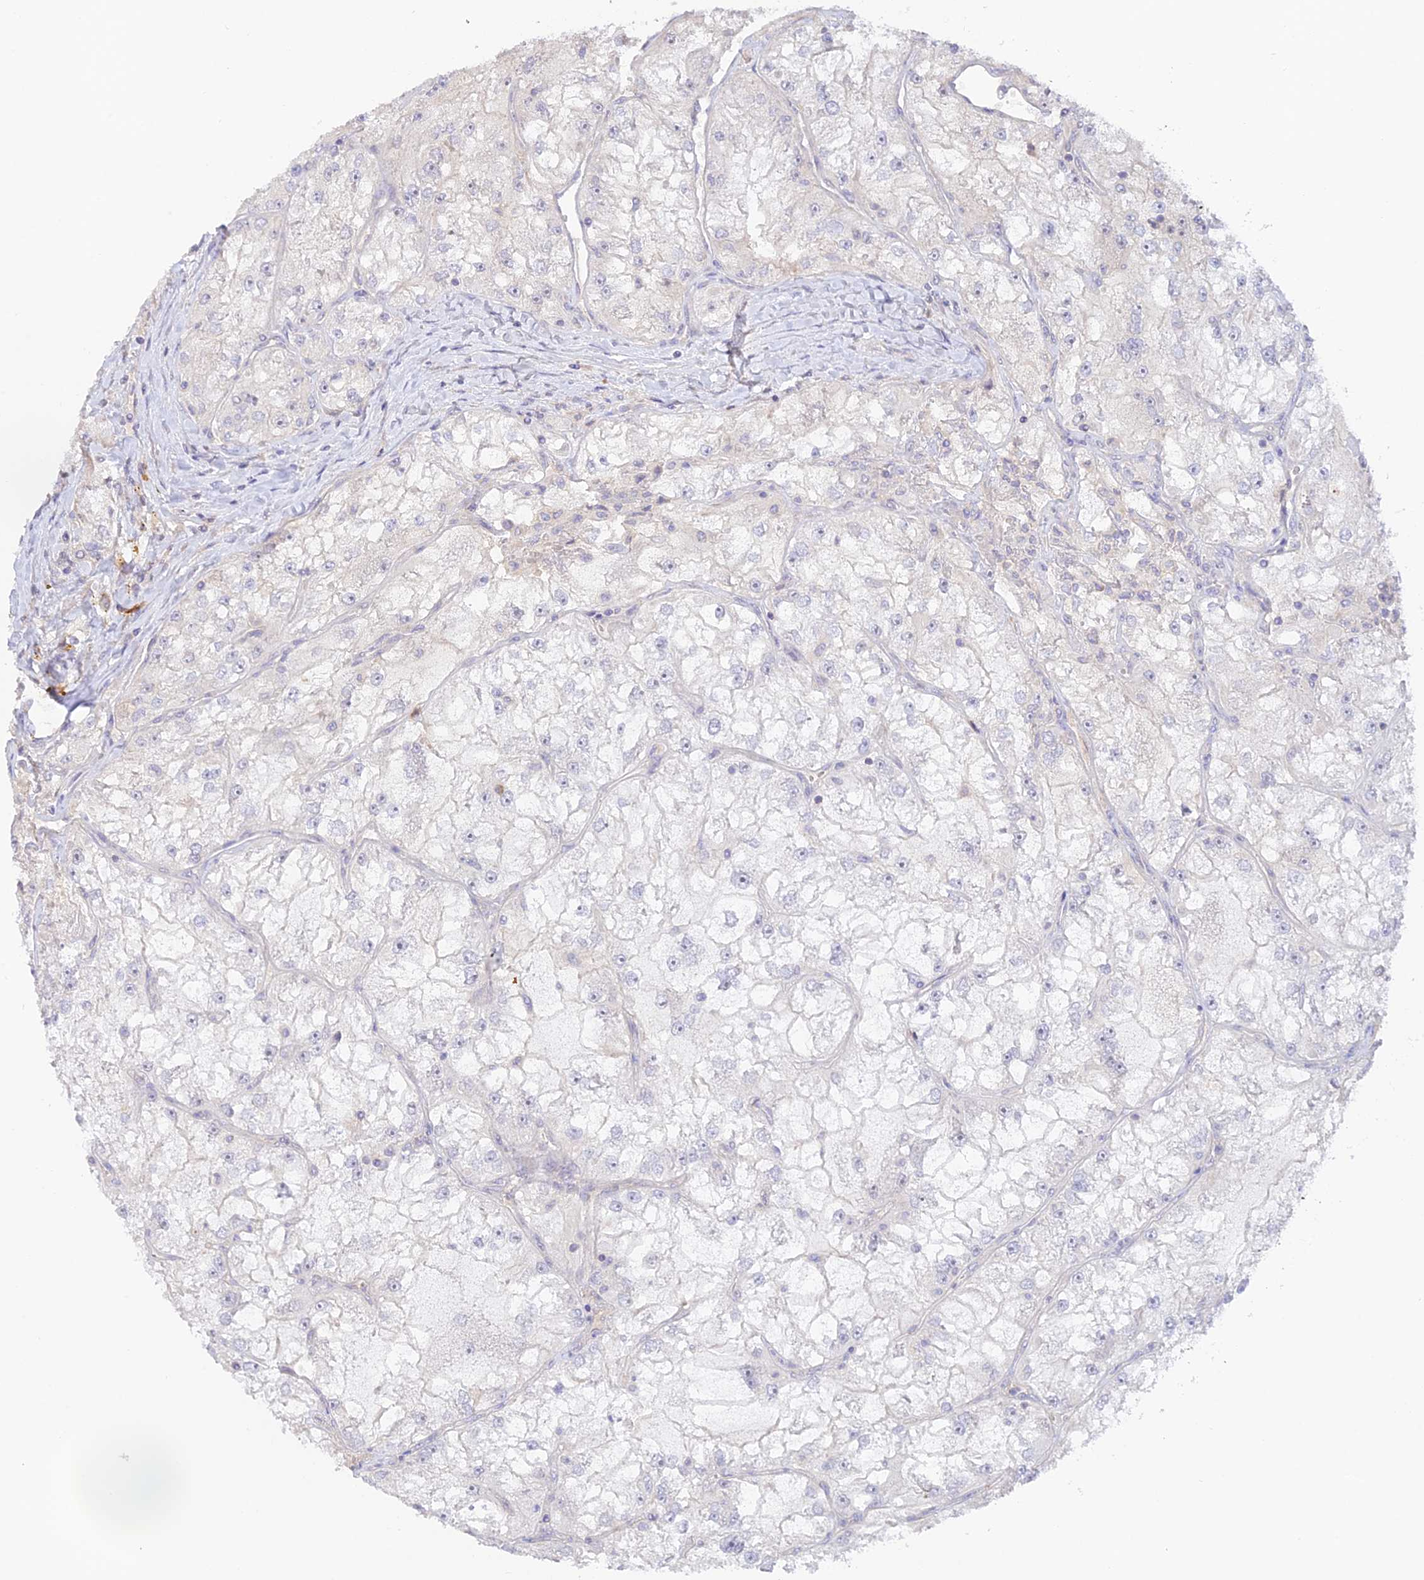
{"staining": {"intensity": "negative", "quantity": "none", "location": "none"}, "tissue": "renal cancer", "cell_type": "Tumor cells", "image_type": "cancer", "snomed": [{"axis": "morphology", "description": "Adenocarcinoma, NOS"}, {"axis": "topography", "description": "Kidney"}], "caption": "Tumor cells are negative for protein expression in human renal cancer (adenocarcinoma).", "gene": "CAMSAP3", "patient": {"sex": "female", "age": 72}}